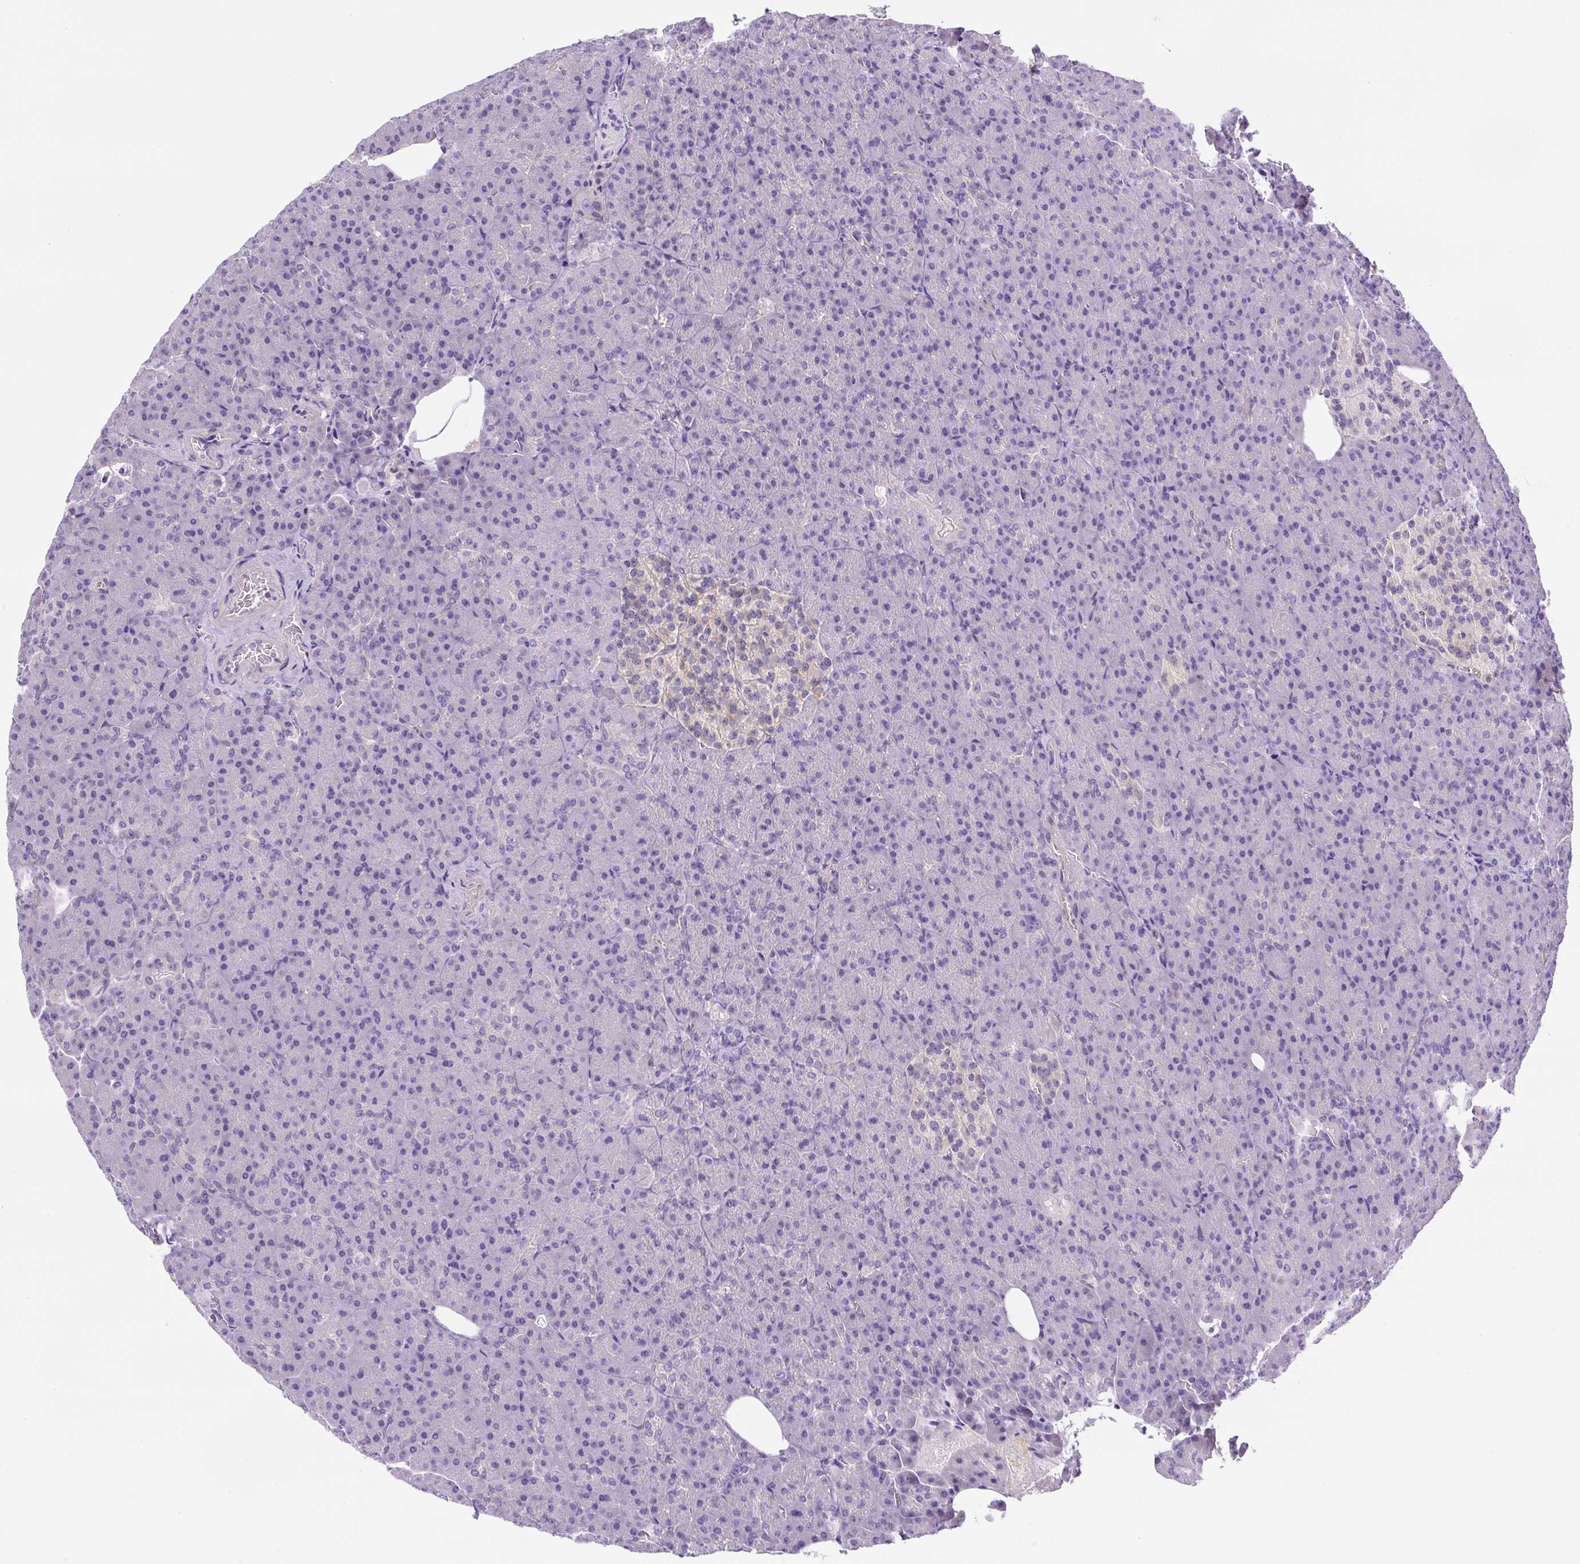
{"staining": {"intensity": "negative", "quantity": "none", "location": "none"}, "tissue": "pancreas", "cell_type": "Exocrine glandular cells", "image_type": "normal", "snomed": [{"axis": "morphology", "description": "Normal tissue, NOS"}, {"axis": "topography", "description": "Pancreas"}], "caption": "High magnification brightfield microscopy of unremarkable pancreas stained with DAB (3,3'-diaminobenzidine) (brown) and counterstained with hematoxylin (blue): exocrine glandular cells show no significant positivity. The staining was performed using DAB (3,3'-diaminobenzidine) to visualize the protein expression in brown, while the nuclei were stained in blue with hematoxylin (Magnification: 20x).", "gene": "NPTN", "patient": {"sex": "female", "age": 74}}